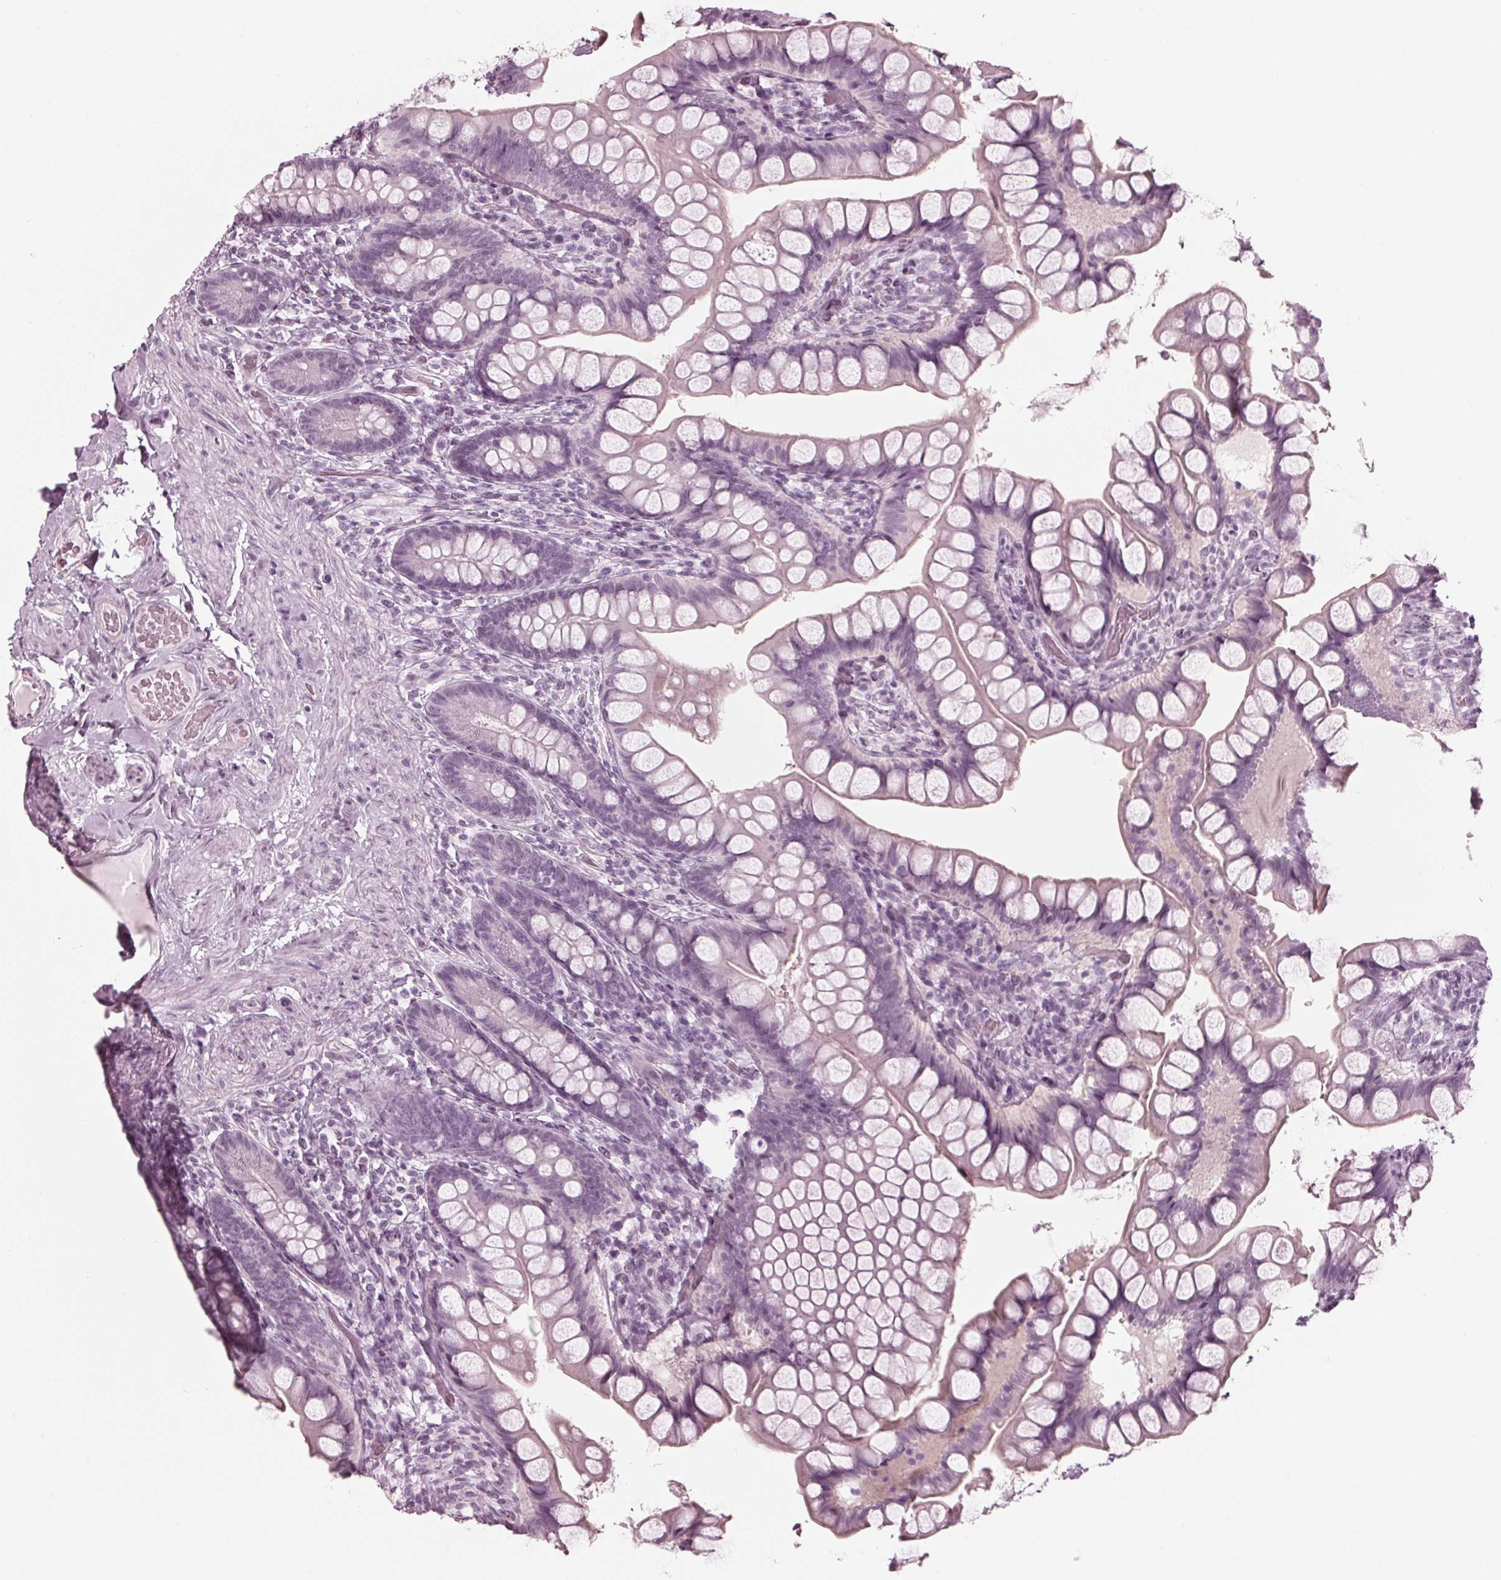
{"staining": {"intensity": "negative", "quantity": "none", "location": "none"}, "tissue": "small intestine", "cell_type": "Glandular cells", "image_type": "normal", "snomed": [{"axis": "morphology", "description": "Normal tissue, NOS"}, {"axis": "topography", "description": "Small intestine"}], "caption": "This micrograph is of normal small intestine stained with immunohistochemistry (IHC) to label a protein in brown with the nuclei are counter-stained blue. There is no staining in glandular cells. (DAB IHC with hematoxylin counter stain).", "gene": "KRT28", "patient": {"sex": "male", "age": 70}}